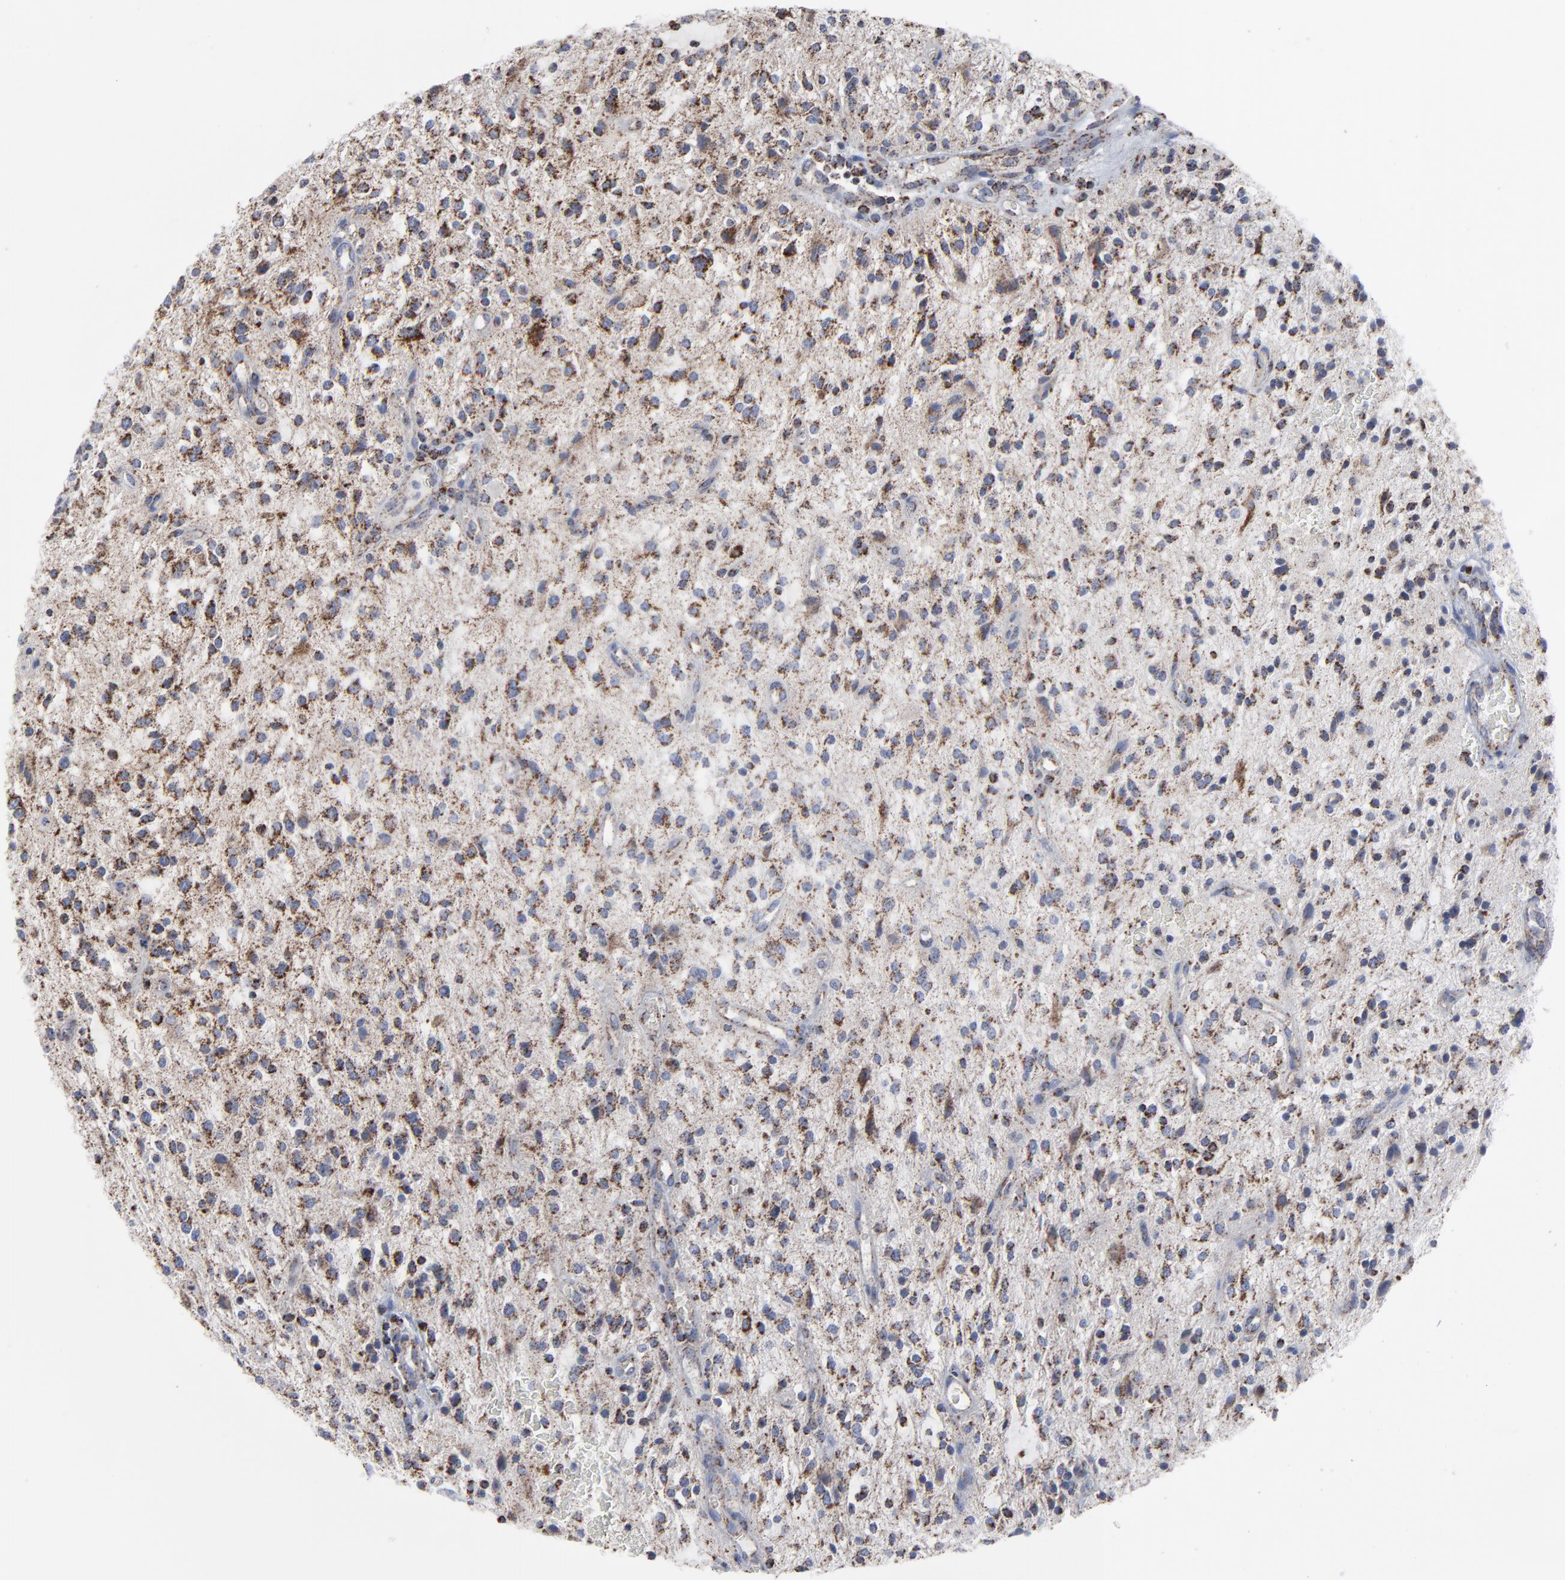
{"staining": {"intensity": "moderate", "quantity": "25%-75%", "location": "cytoplasmic/membranous"}, "tissue": "glioma", "cell_type": "Tumor cells", "image_type": "cancer", "snomed": [{"axis": "morphology", "description": "Glioma, malignant, NOS"}, {"axis": "topography", "description": "Cerebellum"}], "caption": "Glioma was stained to show a protein in brown. There is medium levels of moderate cytoplasmic/membranous expression in about 25%-75% of tumor cells.", "gene": "TXNRD2", "patient": {"sex": "female", "age": 10}}